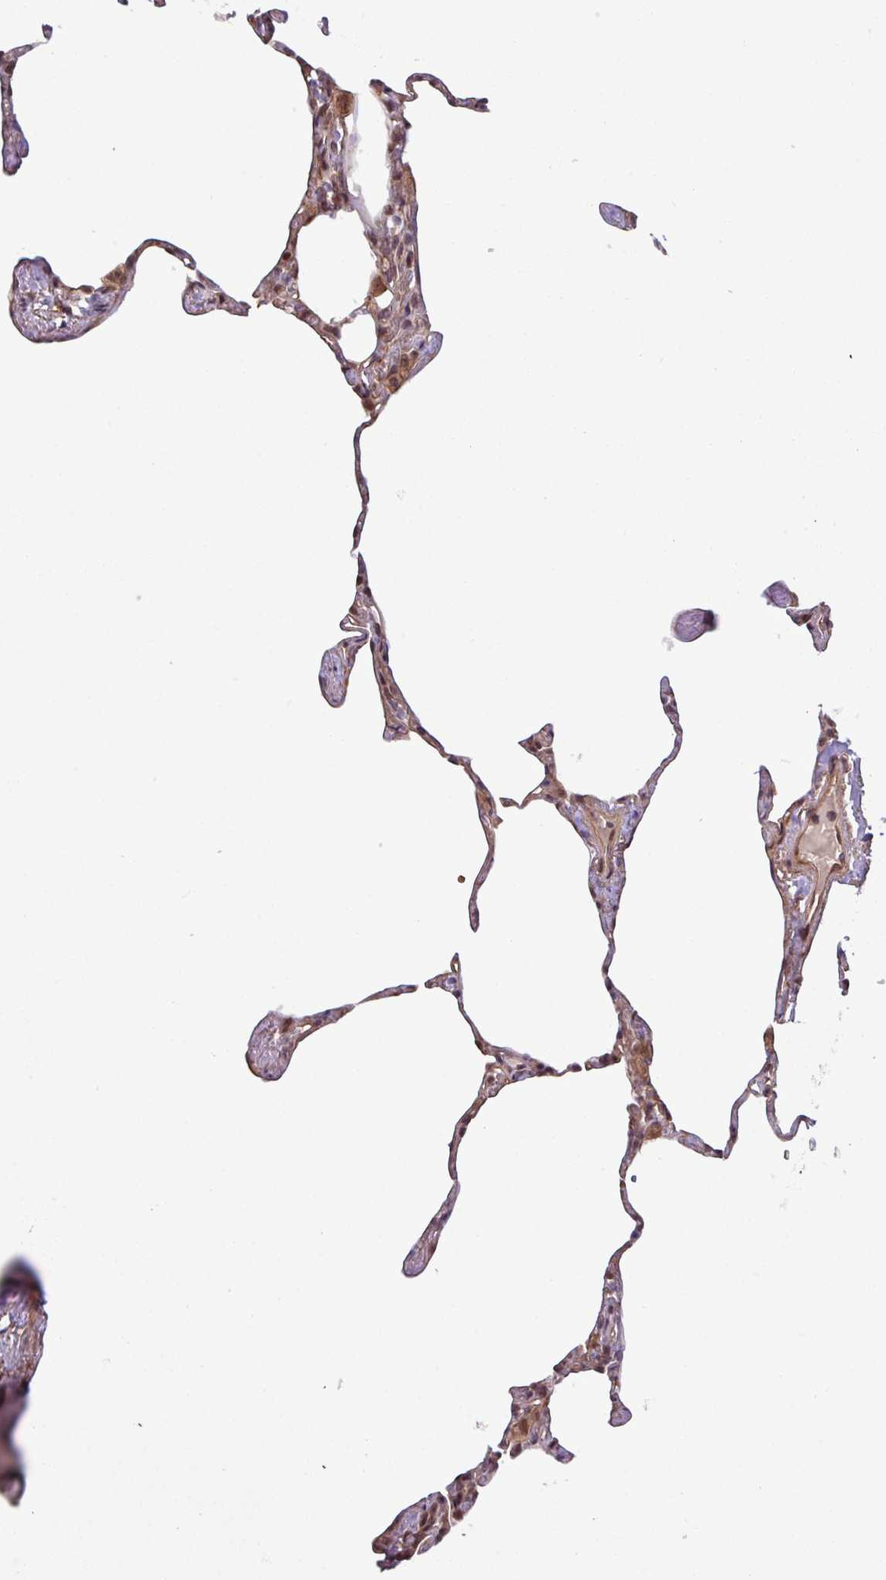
{"staining": {"intensity": "moderate", "quantity": "25%-75%", "location": "cytoplasmic/membranous,nuclear"}, "tissue": "lung", "cell_type": "Alveolar cells", "image_type": "normal", "snomed": [{"axis": "morphology", "description": "Normal tissue, NOS"}, {"axis": "topography", "description": "Lung"}], "caption": "A brown stain labels moderate cytoplasmic/membranous,nuclear expression of a protein in alveolar cells of unremarkable human lung. The protein is stained brown, and the nuclei are stained in blue (DAB (3,3'-diaminobenzidine) IHC with brightfield microscopy, high magnification).", "gene": "C7orf50", "patient": {"sex": "male", "age": 65}}